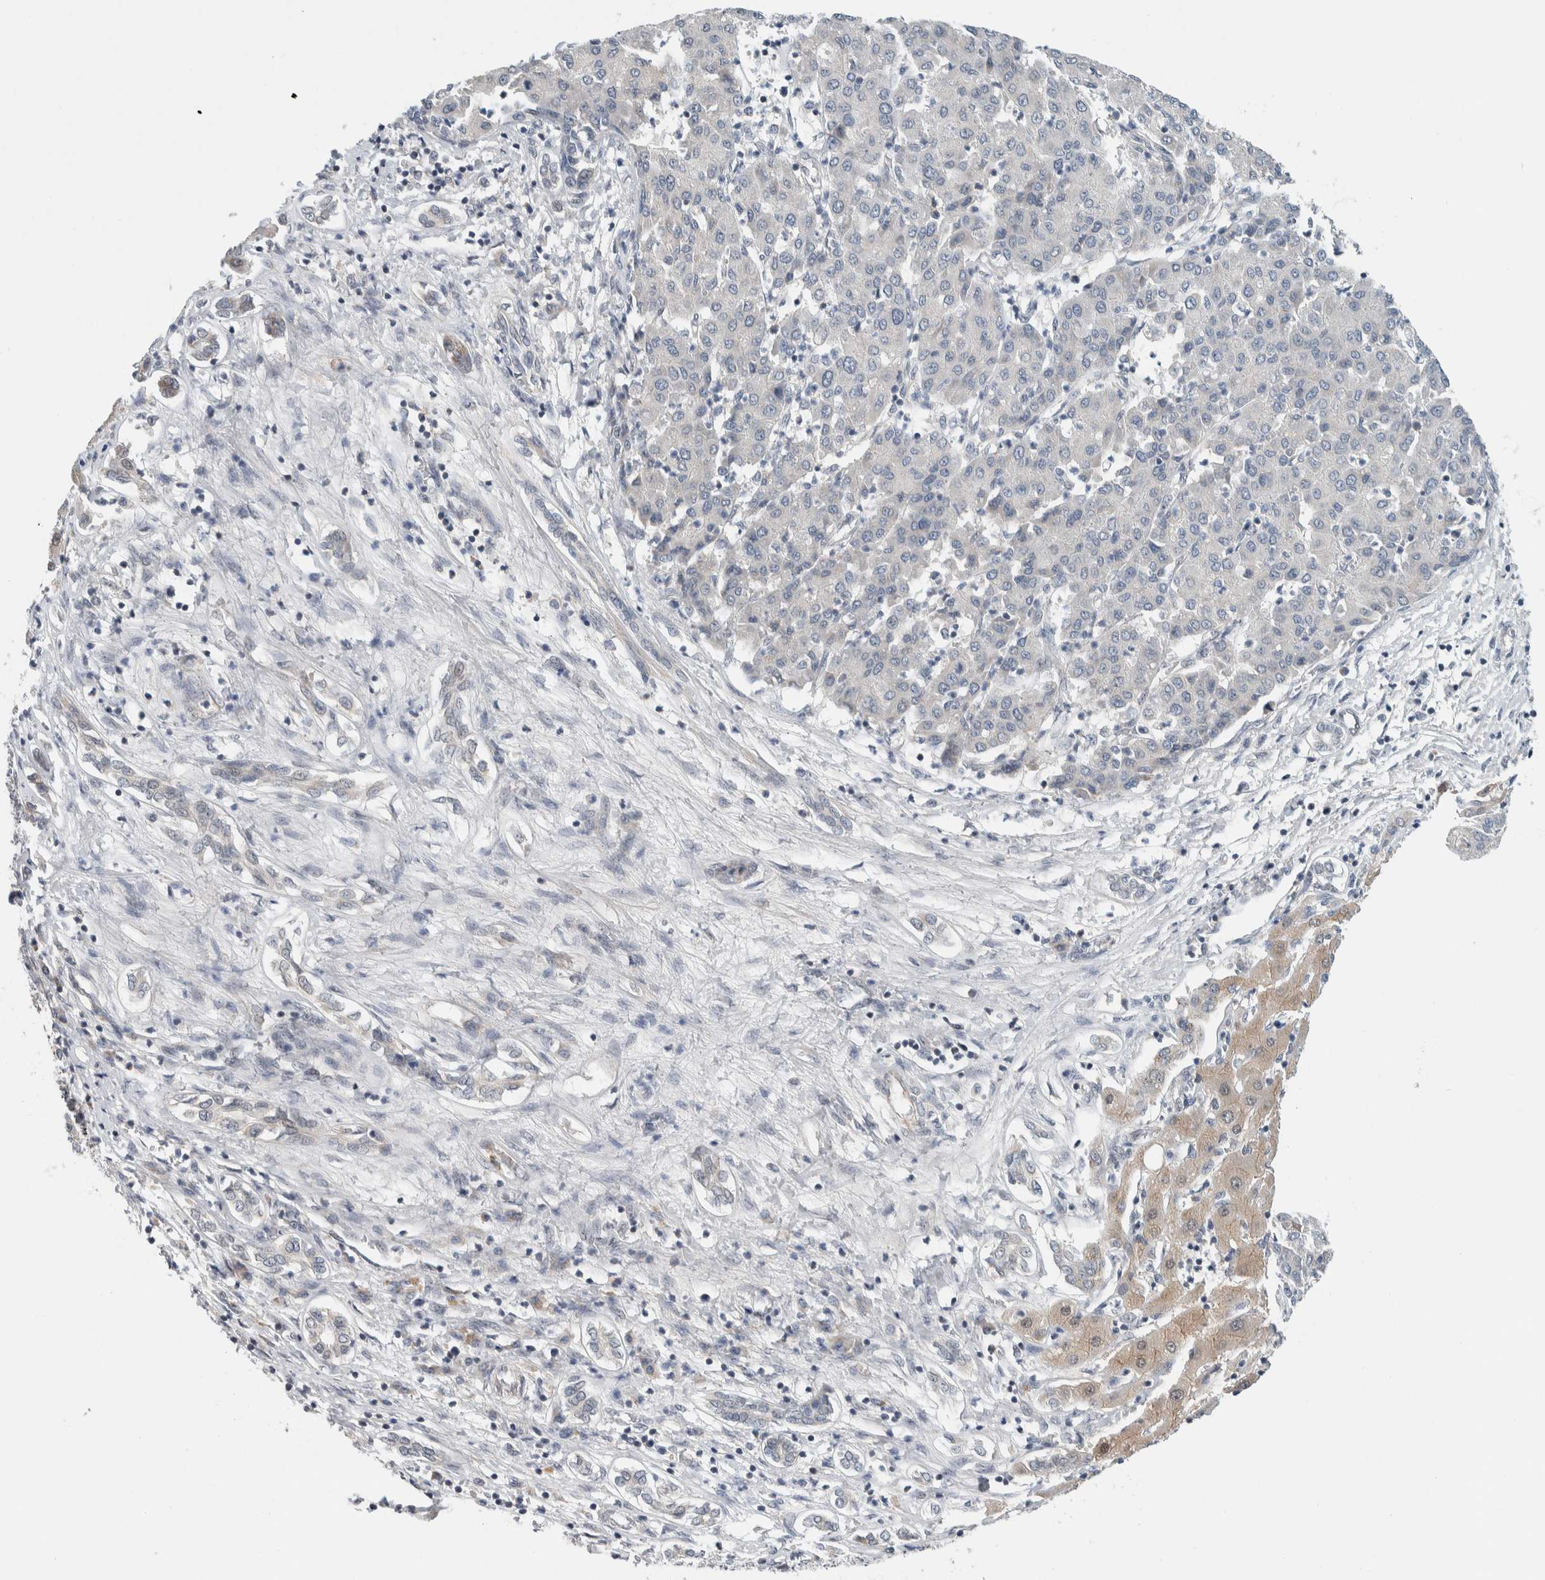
{"staining": {"intensity": "moderate", "quantity": "25%-75%", "location": "cytoplasmic/membranous"}, "tissue": "liver cancer", "cell_type": "Tumor cells", "image_type": "cancer", "snomed": [{"axis": "morphology", "description": "Carcinoma, Hepatocellular, NOS"}, {"axis": "topography", "description": "Liver"}], "caption": "Liver hepatocellular carcinoma stained with a protein marker reveals moderate staining in tumor cells.", "gene": "SHPK", "patient": {"sex": "male", "age": 65}}